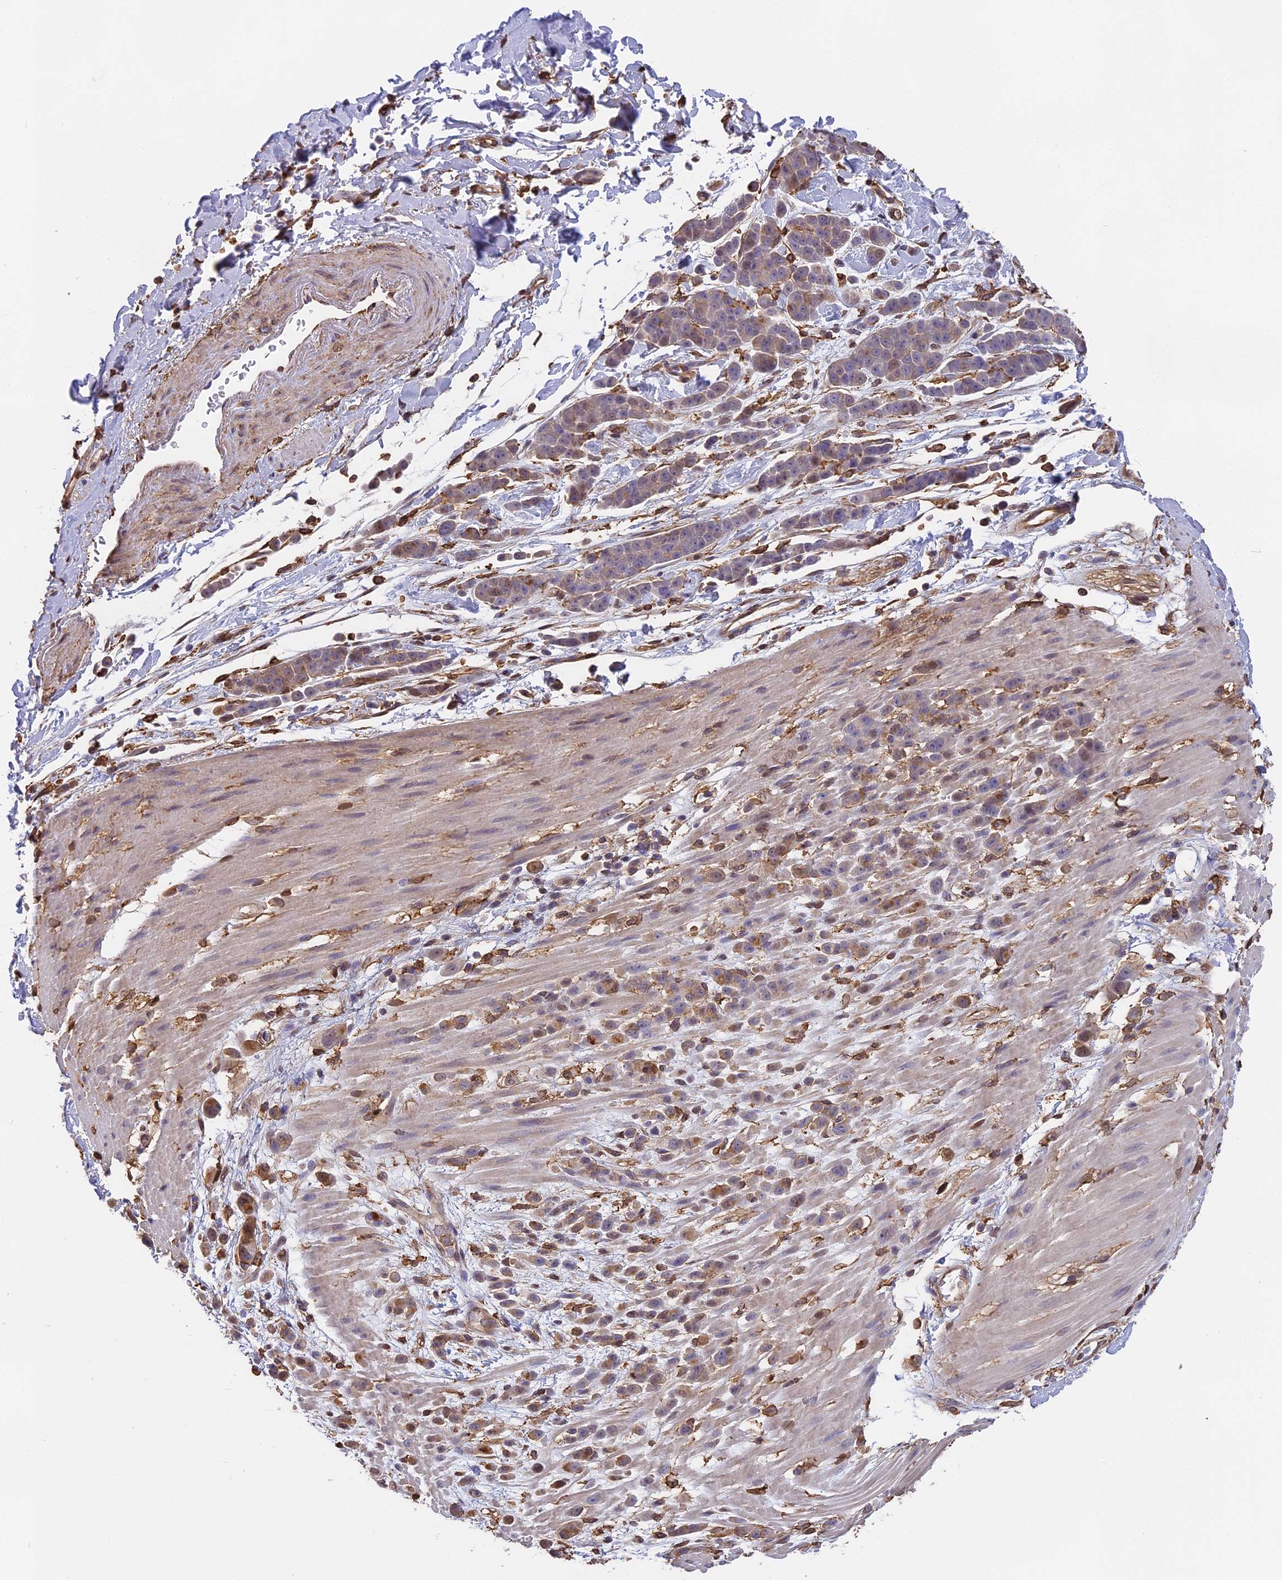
{"staining": {"intensity": "weak", "quantity": "25%-75%", "location": "cytoplasmic/membranous"}, "tissue": "pancreatic cancer", "cell_type": "Tumor cells", "image_type": "cancer", "snomed": [{"axis": "morphology", "description": "Normal tissue, NOS"}, {"axis": "morphology", "description": "Adenocarcinoma, NOS"}, {"axis": "topography", "description": "Pancreas"}], "caption": "Pancreatic cancer tissue exhibits weak cytoplasmic/membranous staining in about 25%-75% of tumor cells, visualized by immunohistochemistry. Nuclei are stained in blue.", "gene": "TMEM255B", "patient": {"sex": "female", "age": 64}}